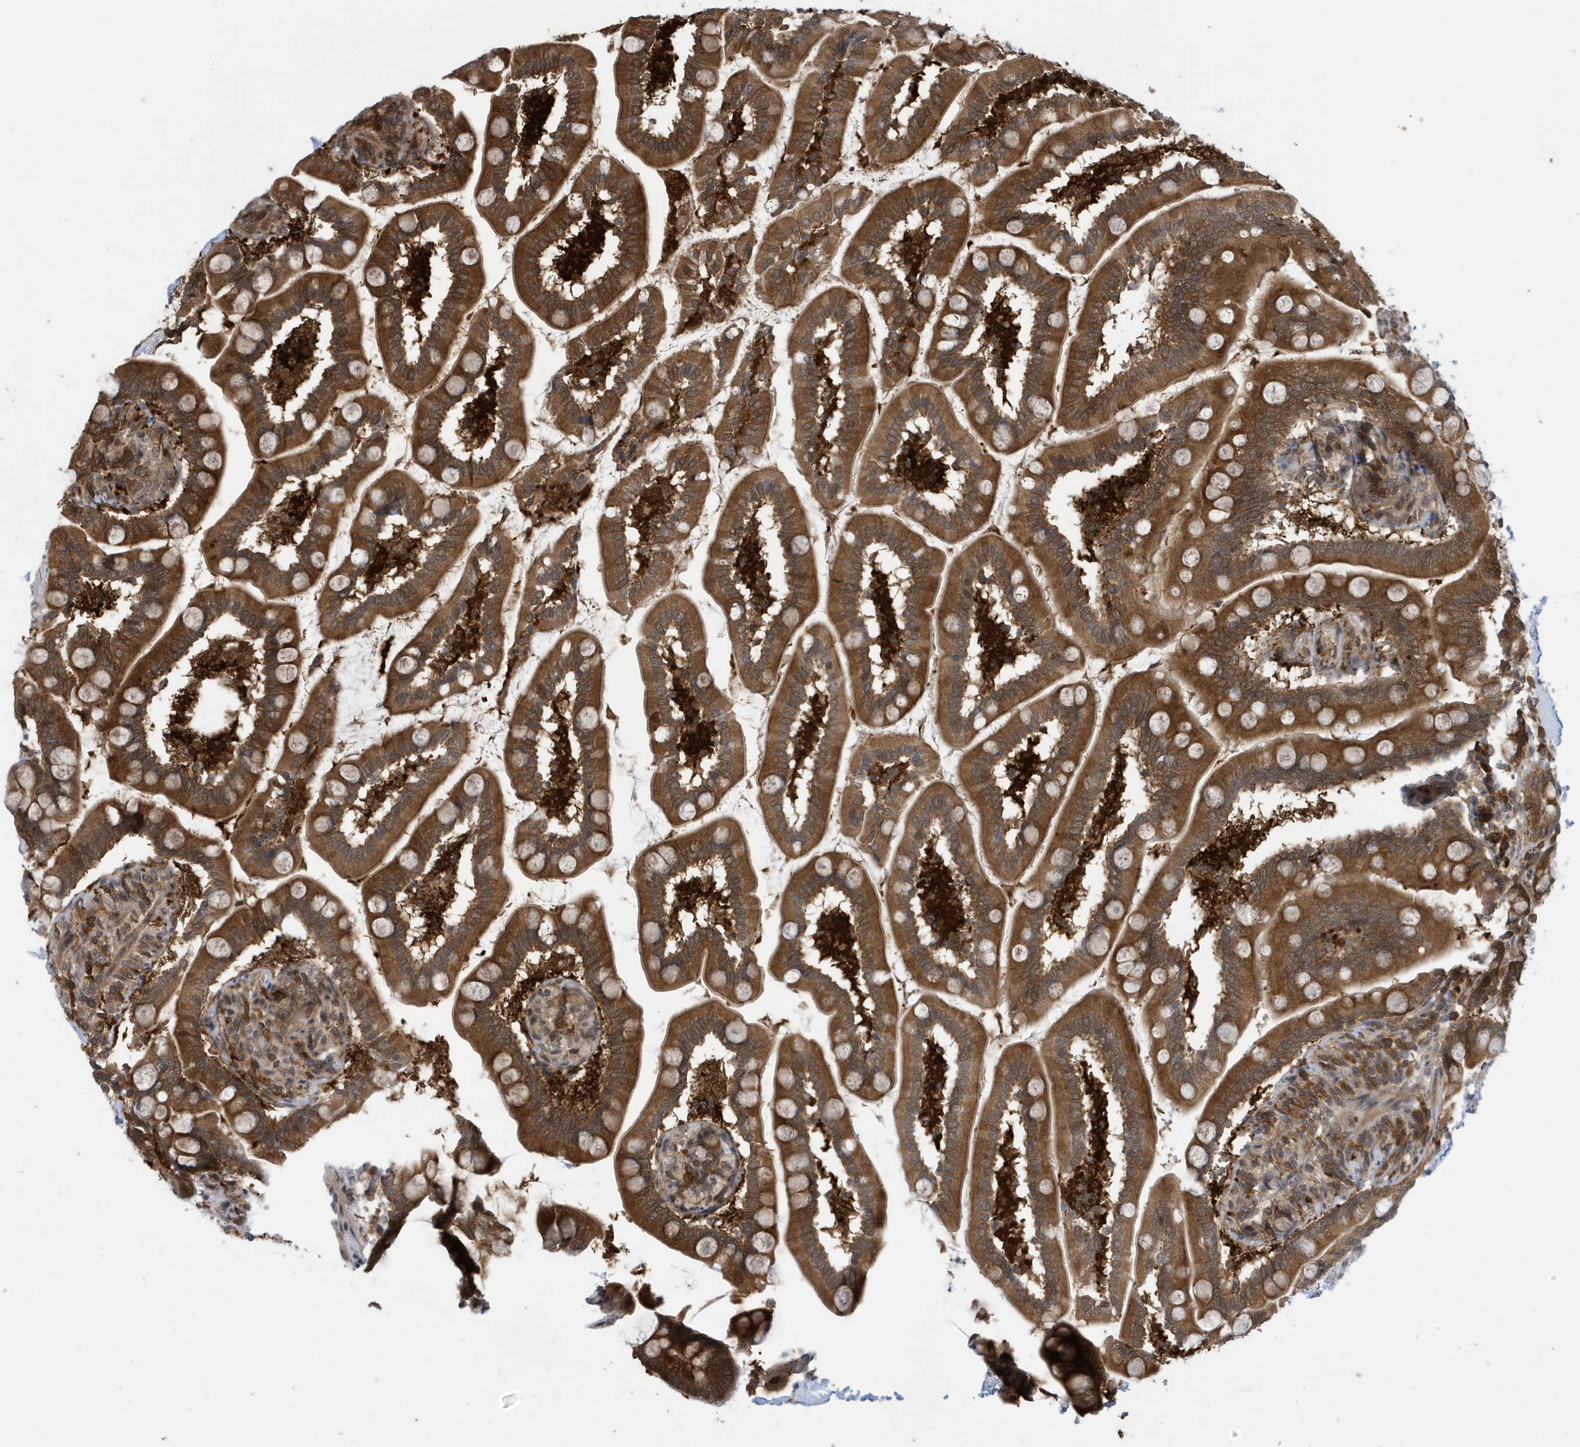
{"staining": {"intensity": "moderate", "quantity": ">75%", "location": "cytoplasmic/membranous"}, "tissue": "small intestine", "cell_type": "Glandular cells", "image_type": "normal", "snomed": [{"axis": "morphology", "description": "Normal tissue, NOS"}, {"axis": "topography", "description": "Small intestine"}], "caption": "Glandular cells exhibit medium levels of moderate cytoplasmic/membranous positivity in approximately >75% of cells in normal small intestine. (DAB = brown stain, brightfield microscopy at high magnification).", "gene": "UBQLN1", "patient": {"sex": "female", "age": 64}}